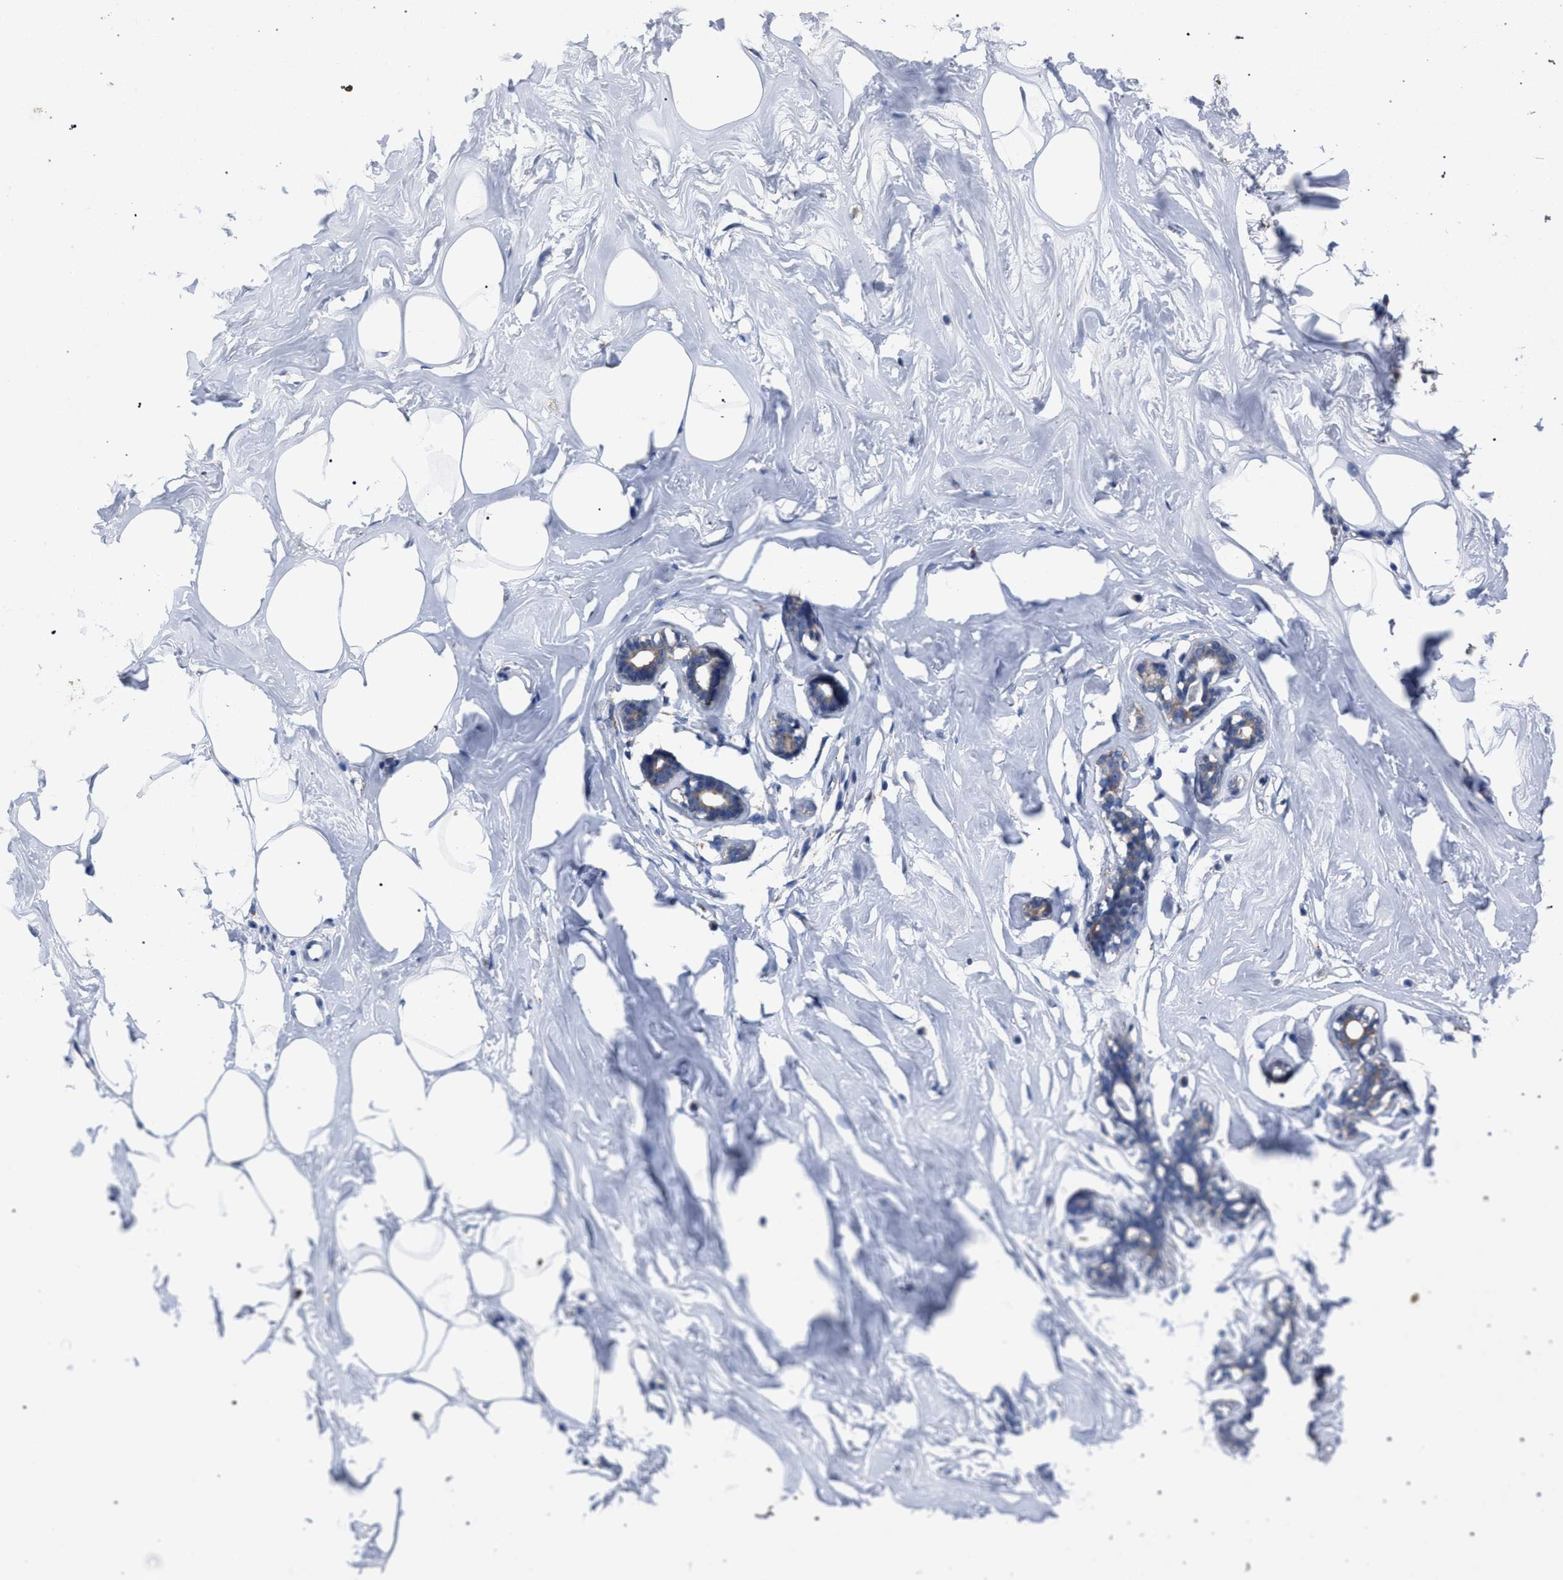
{"staining": {"intensity": "negative", "quantity": "none", "location": "none"}, "tissue": "adipose tissue", "cell_type": "Adipocytes", "image_type": "normal", "snomed": [{"axis": "morphology", "description": "Normal tissue, NOS"}, {"axis": "morphology", "description": "Fibrosis, NOS"}, {"axis": "topography", "description": "Breast"}, {"axis": "topography", "description": "Adipose tissue"}], "caption": "This is an IHC micrograph of unremarkable human adipose tissue. There is no expression in adipocytes.", "gene": "ATP6V0A1", "patient": {"sex": "female", "age": 39}}